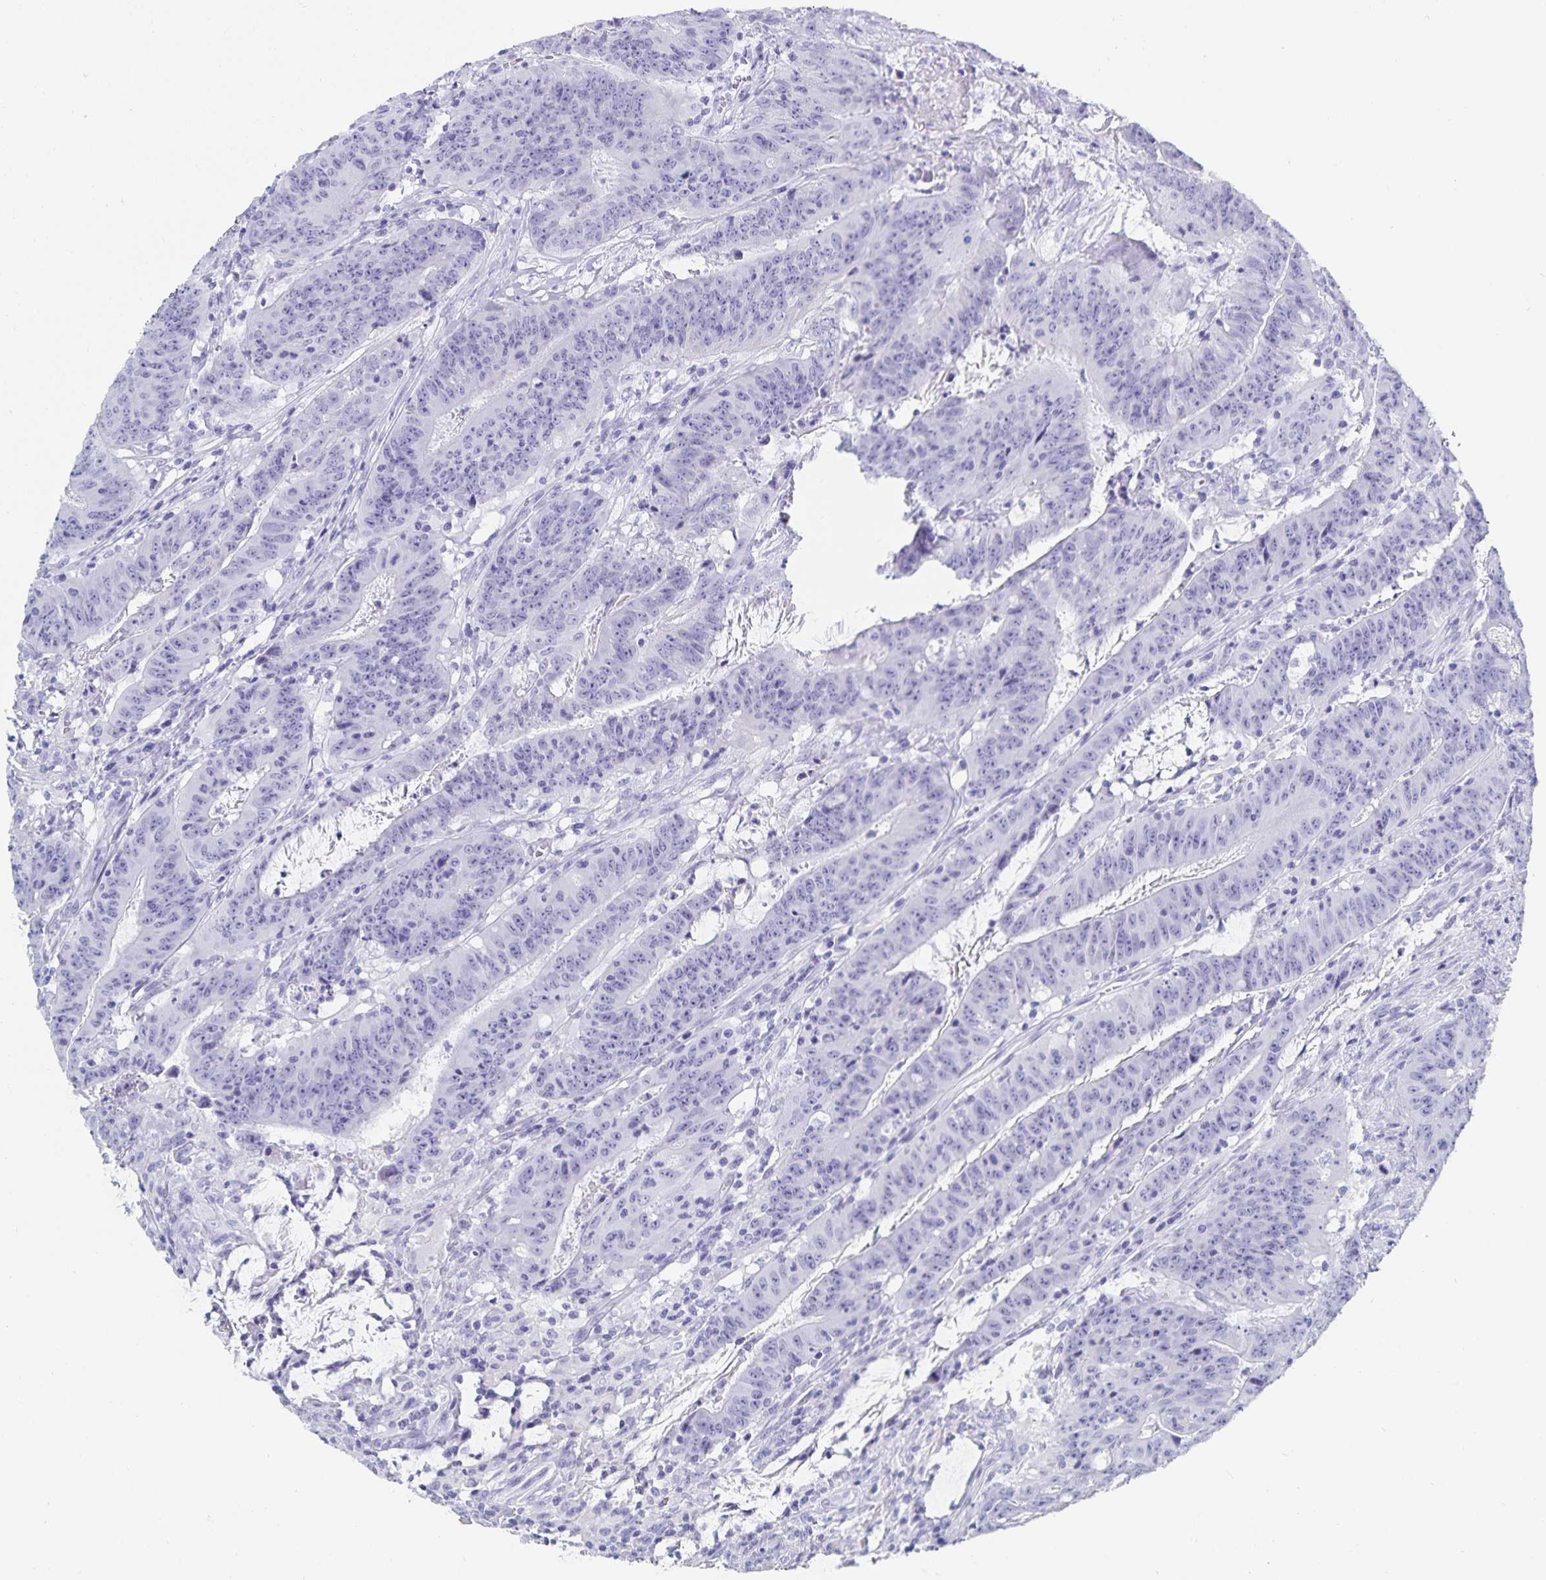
{"staining": {"intensity": "negative", "quantity": "none", "location": "none"}, "tissue": "colorectal cancer", "cell_type": "Tumor cells", "image_type": "cancer", "snomed": [{"axis": "morphology", "description": "Adenocarcinoma, NOS"}, {"axis": "topography", "description": "Colon"}], "caption": "Tumor cells show no significant protein positivity in colorectal cancer (adenocarcinoma).", "gene": "C19orf73", "patient": {"sex": "male", "age": 33}}